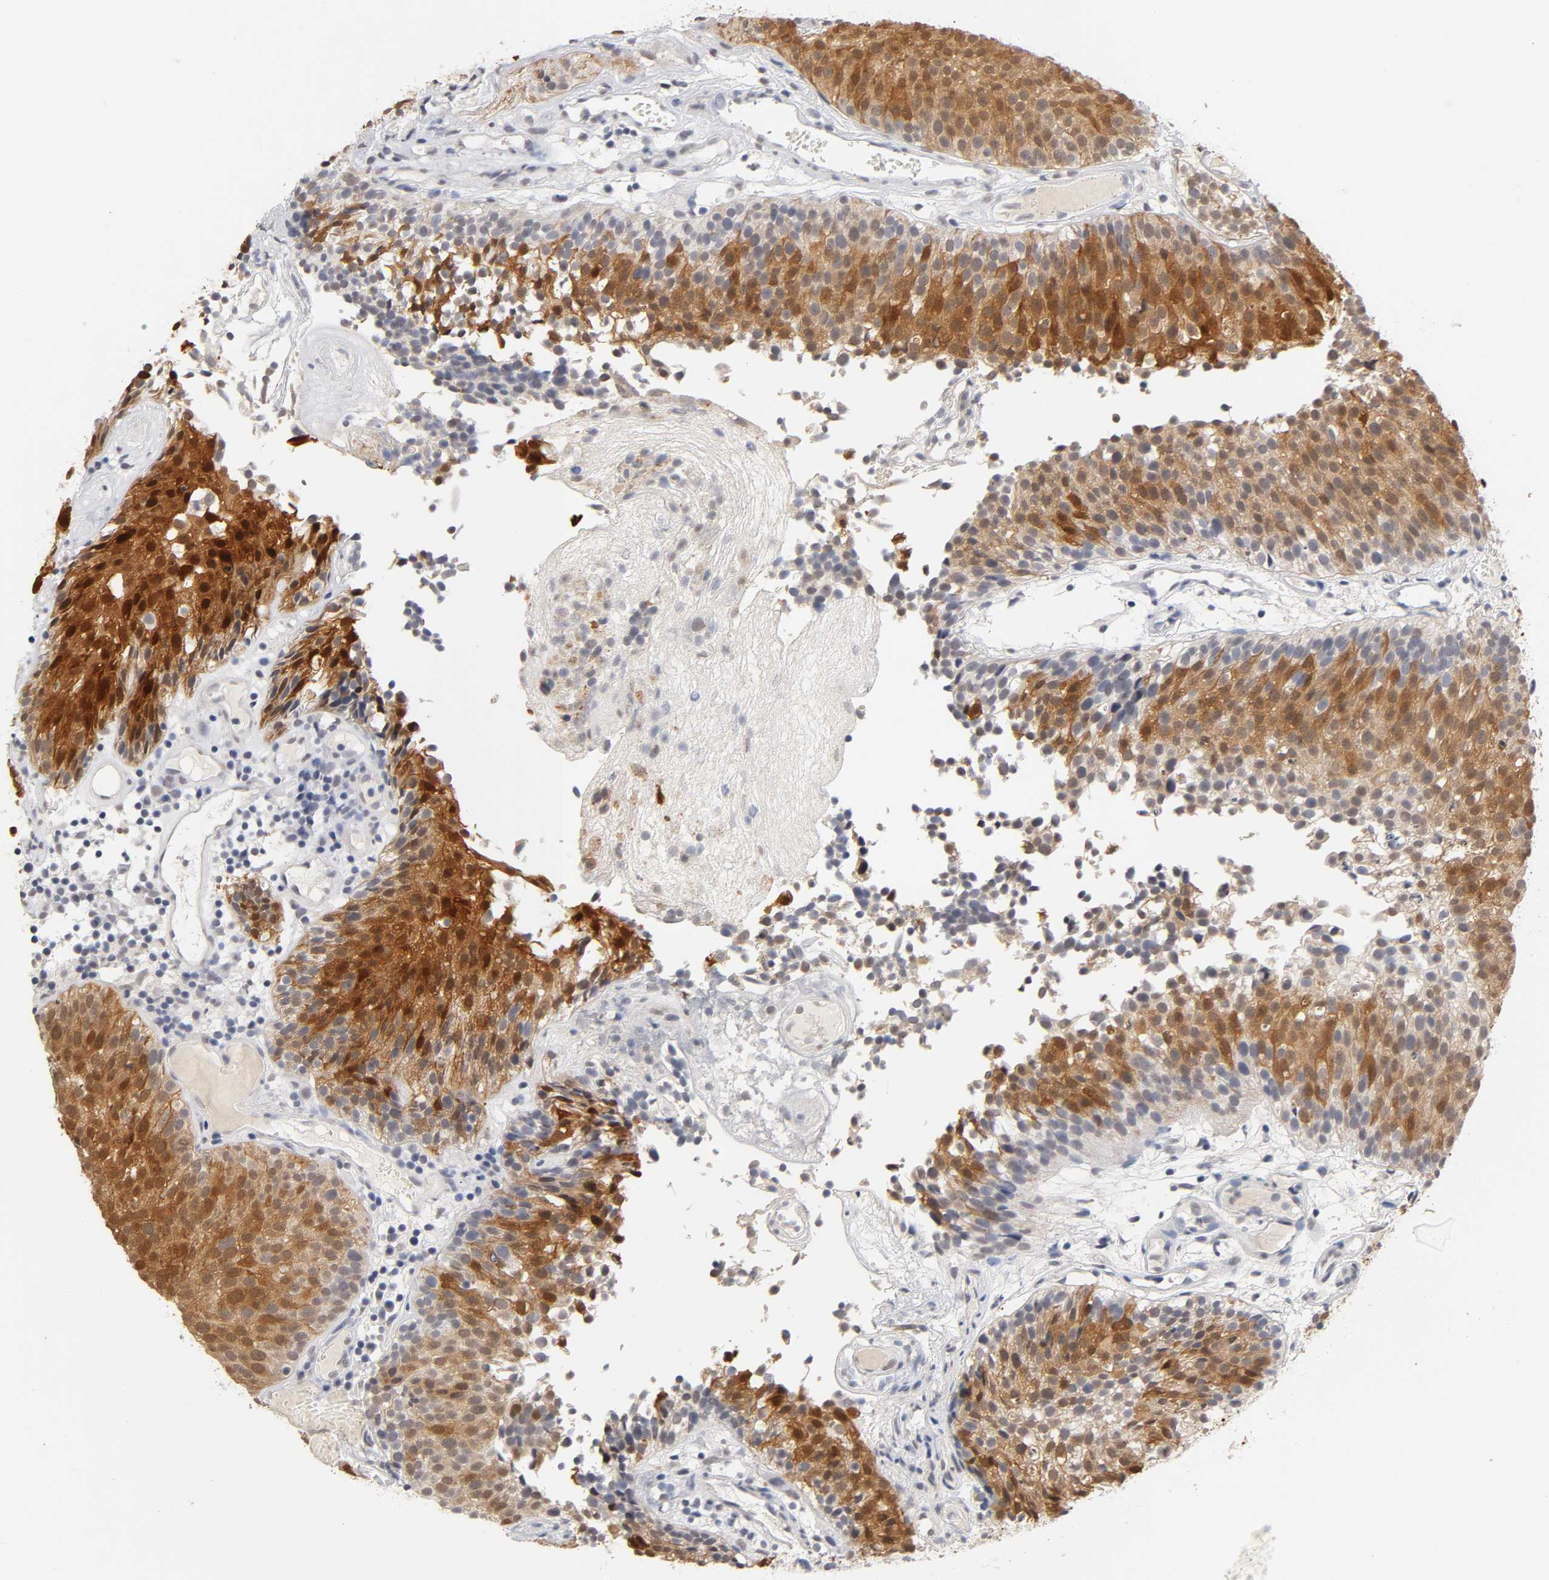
{"staining": {"intensity": "moderate", "quantity": ">75%", "location": "cytoplasmic/membranous,nuclear"}, "tissue": "urothelial cancer", "cell_type": "Tumor cells", "image_type": "cancer", "snomed": [{"axis": "morphology", "description": "Urothelial carcinoma, Low grade"}, {"axis": "topography", "description": "Urinary bladder"}], "caption": "There is medium levels of moderate cytoplasmic/membranous and nuclear positivity in tumor cells of urothelial carcinoma (low-grade), as demonstrated by immunohistochemical staining (brown color).", "gene": "CRABP2", "patient": {"sex": "male", "age": 85}}